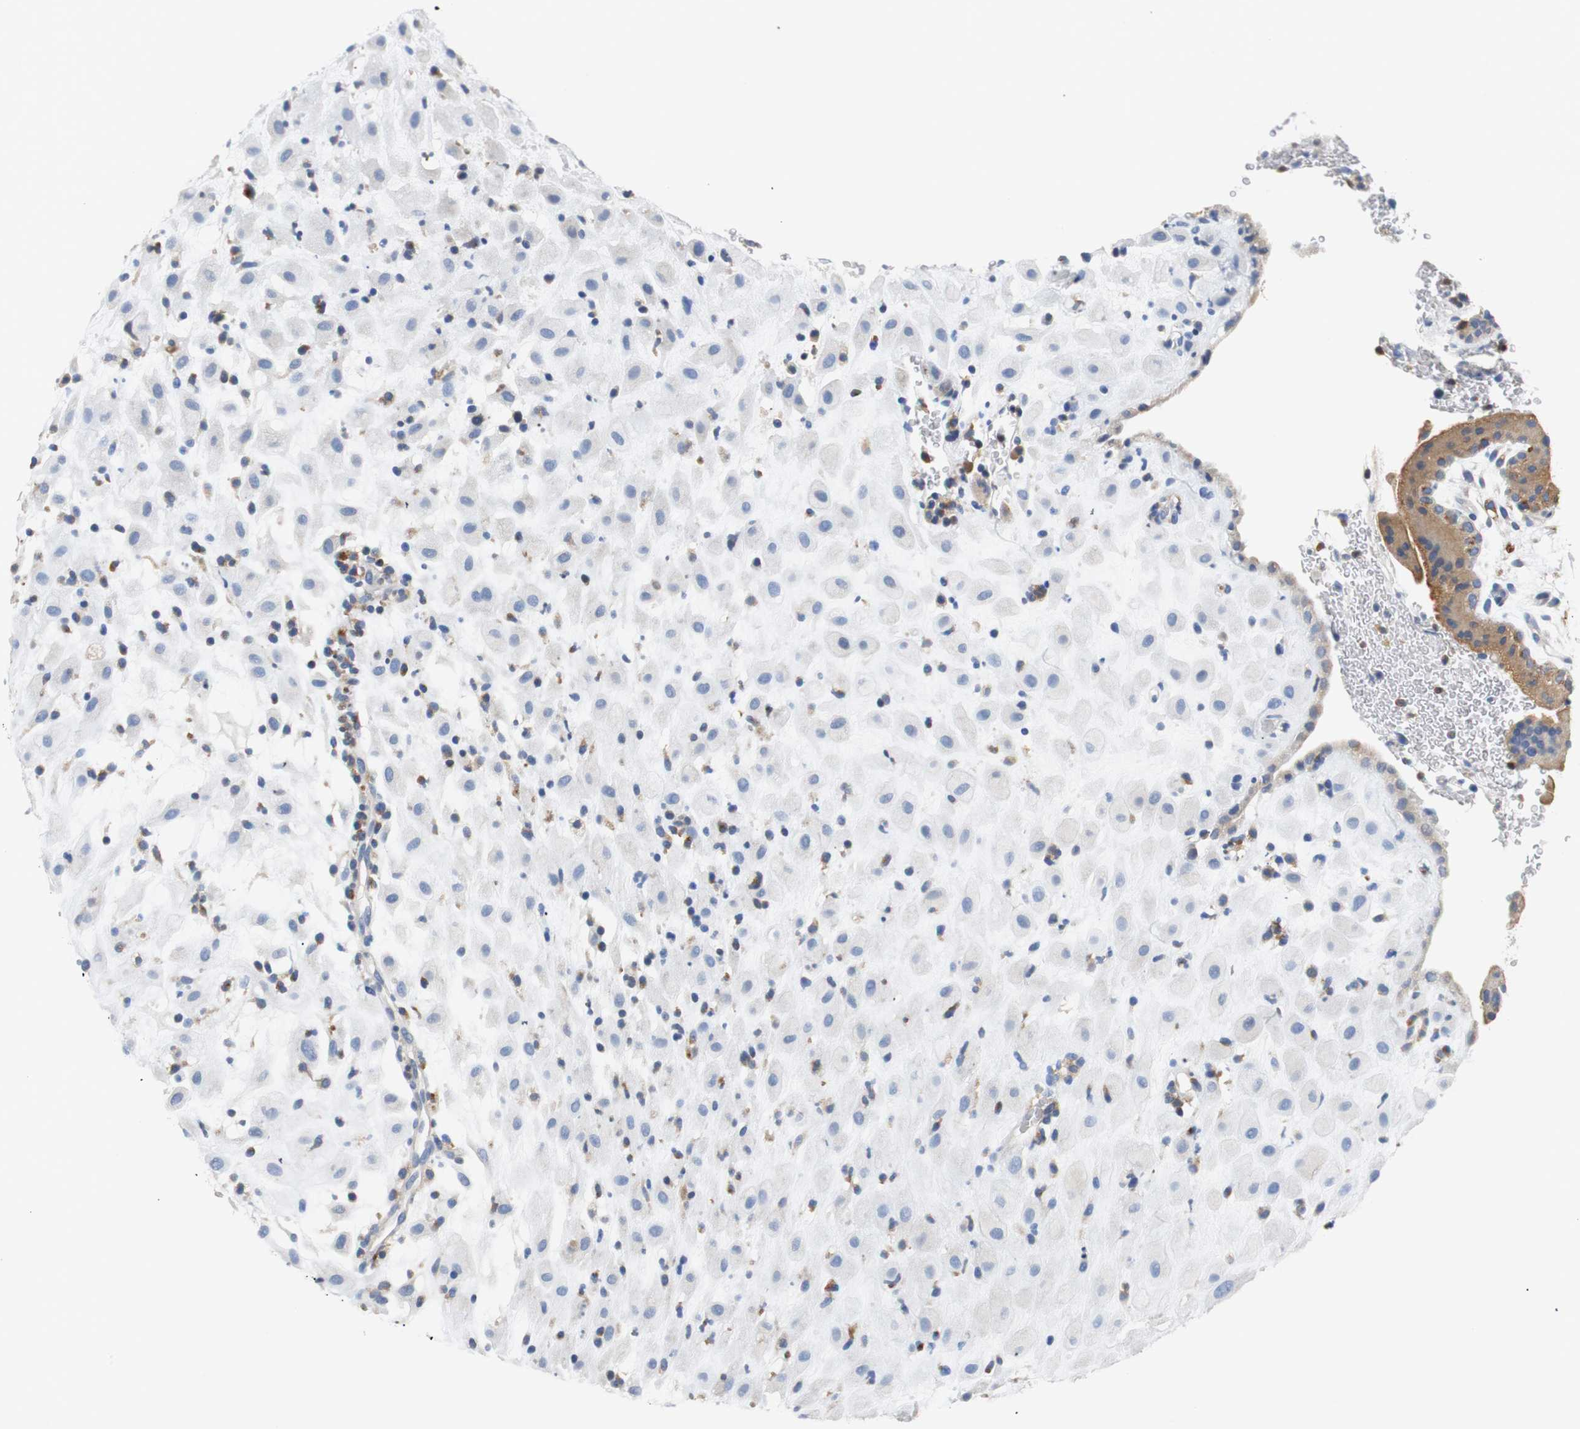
{"staining": {"intensity": "weak", "quantity": "25%-75%", "location": "cytoplasmic/membranous"}, "tissue": "placenta", "cell_type": "Decidual cells", "image_type": "normal", "snomed": [{"axis": "morphology", "description": "Normal tissue, NOS"}, {"axis": "topography", "description": "Placenta"}], "caption": "Protein expression analysis of benign placenta exhibits weak cytoplasmic/membranous expression in approximately 25%-75% of decidual cells.", "gene": "VAMP8", "patient": {"sex": "female", "age": 19}}